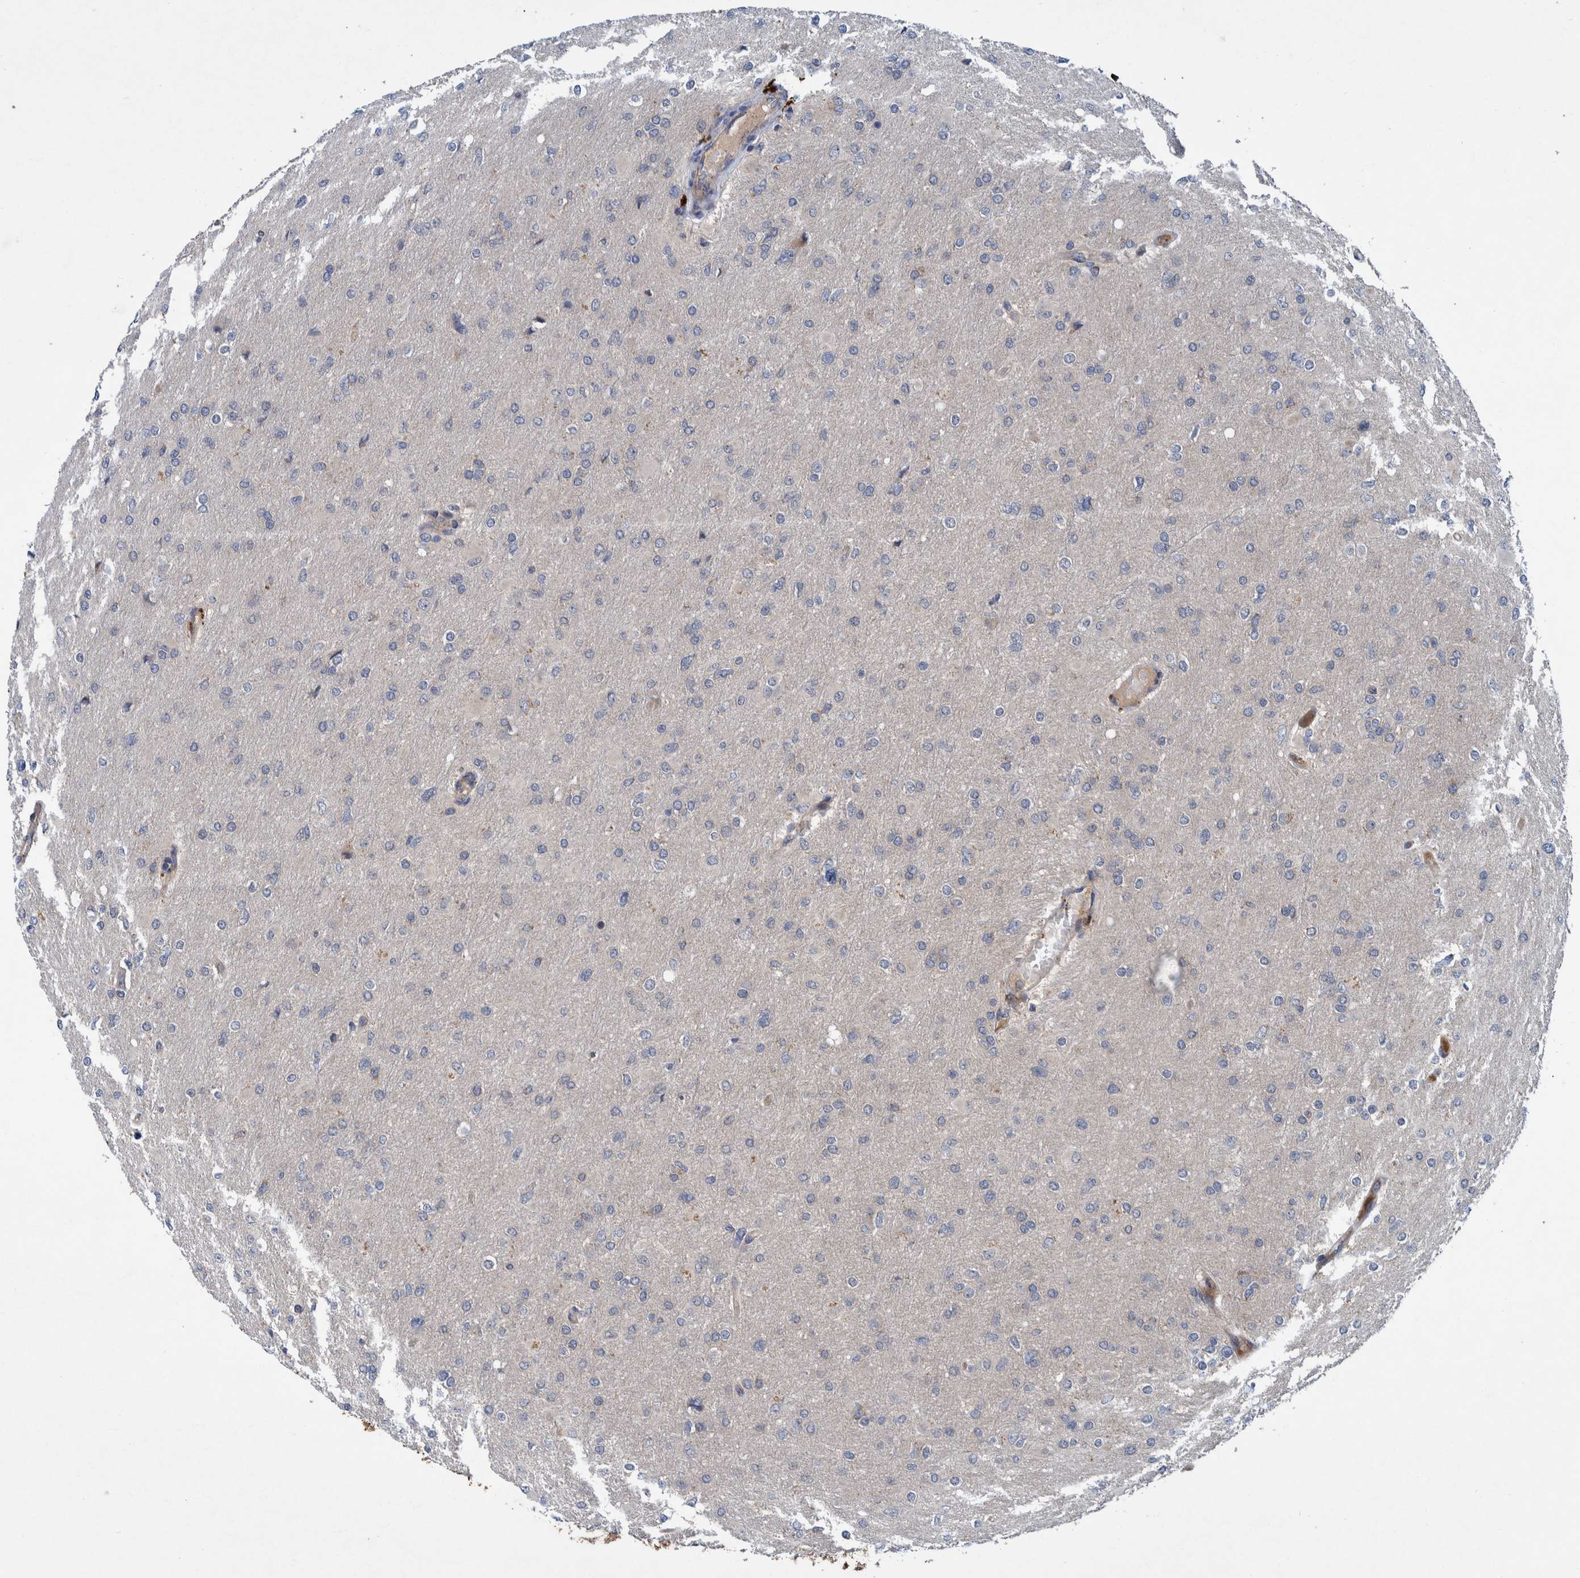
{"staining": {"intensity": "negative", "quantity": "none", "location": "none"}, "tissue": "glioma", "cell_type": "Tumor cells", "image_type": "cancer", "snomed": [{"axis": "morphology", "description": "Glioma, malignant, High grade"}, {"axis": "topography", "description": "Cerebral cortex"}], "caption": "DAB (3,3'-diaminobenzidine) immunohistochemical staining of human malignant glioma (high-grade) reveals no significant staining in tumor cells.", "gene": "ITIH3", "patient": {"sex": "female", "age": 36}}